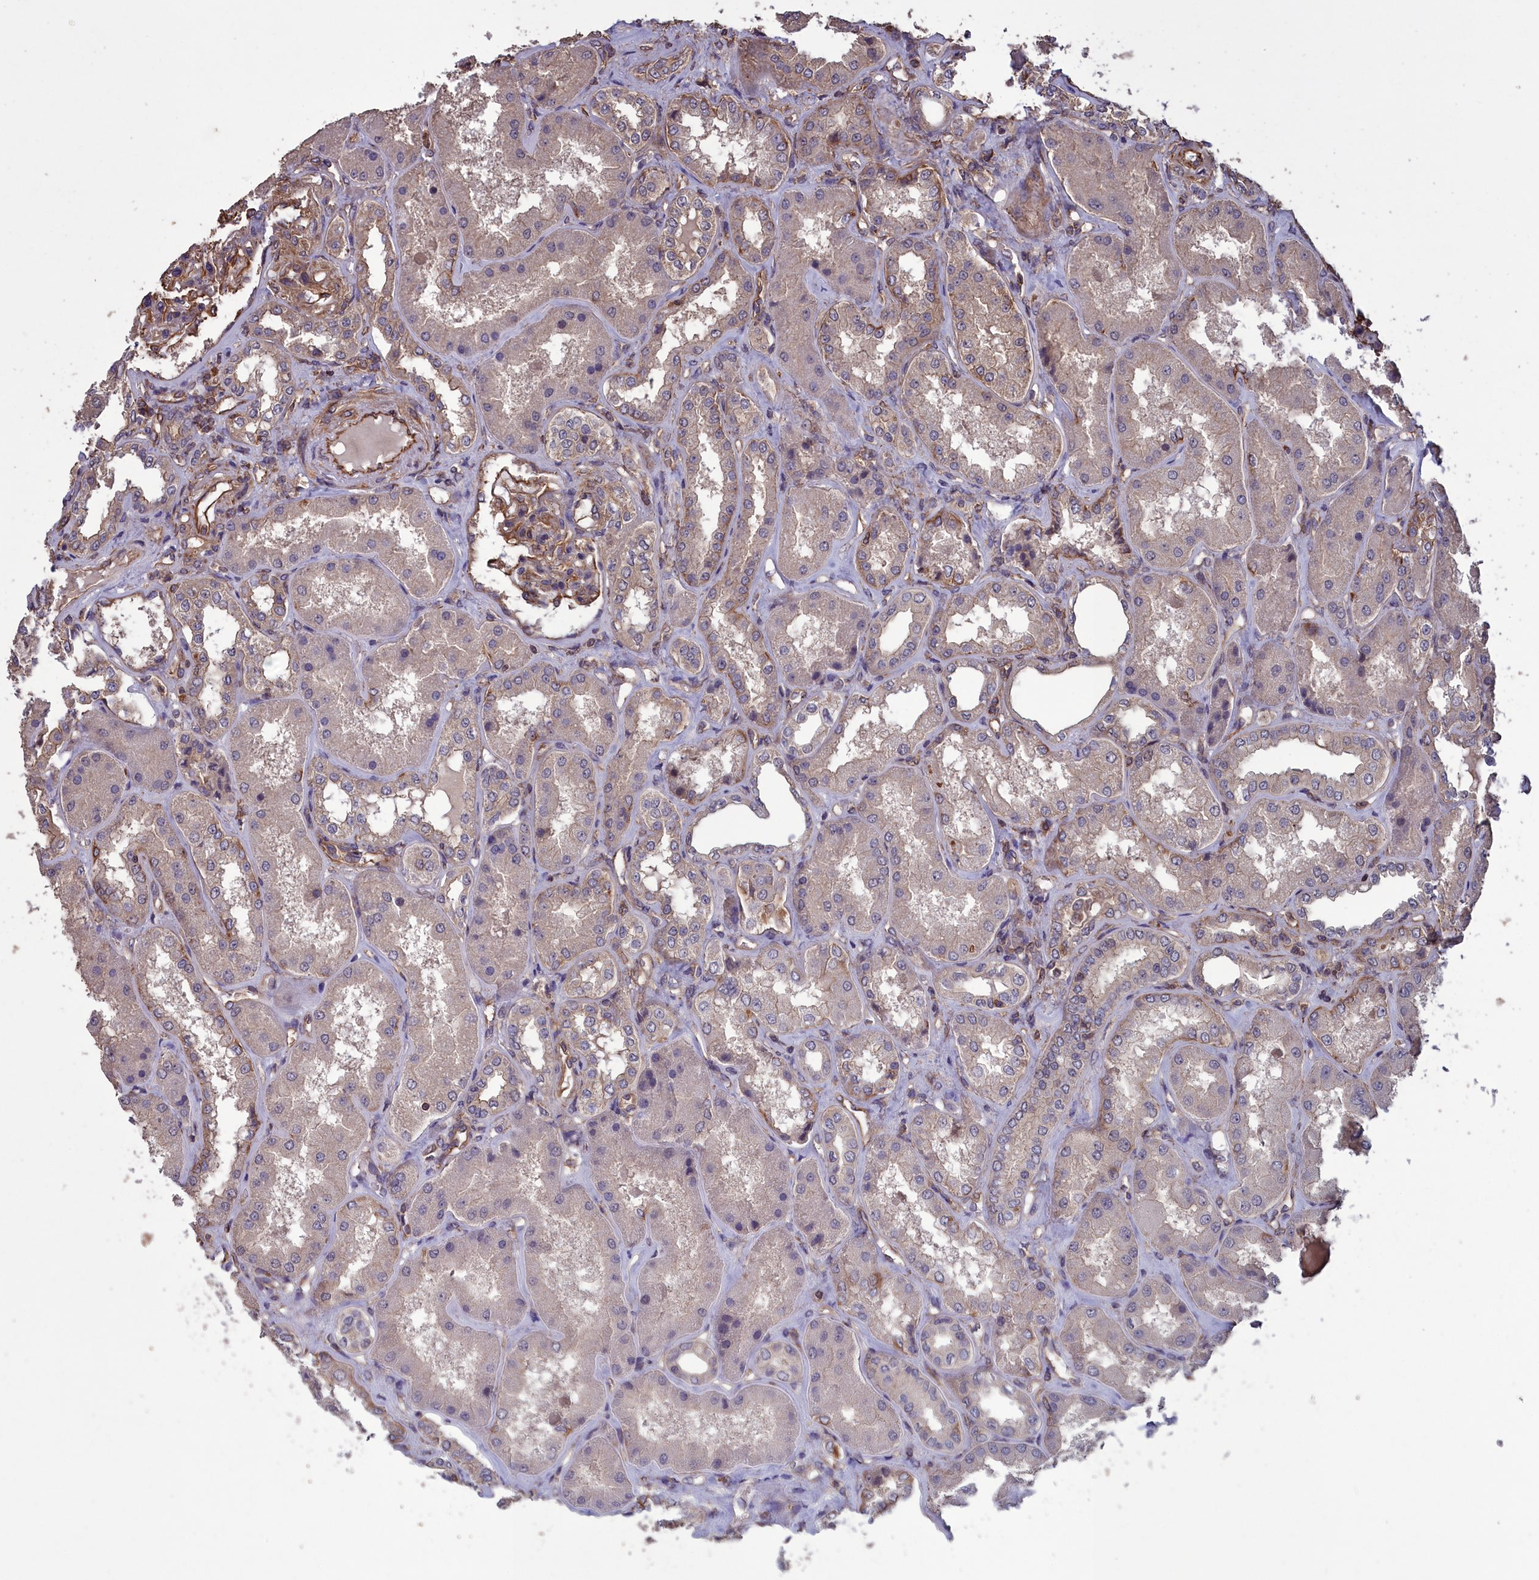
{"staining": {"intensity": "moderate", "quantity": "25%-75%", "location": "cytoplasmic/membranous"}, "tissue": "kidney", "cell_type": "Cells in glomeruli", "image_type": "normal", "snomed": [{"axis": "morphology", "description": "Normal tissue, NOS"}, {"axis": "topography", "description": "Kidney"}], "caption": "Immunohistochemical staining of normal human kidney demonstrates medium levels of moderate cytoplasmic/membranous expression in approximately 25%-75% of cells in glomeruli.", "gene": "DAPK3", "patient": {"sex": "female", "age": 56}}